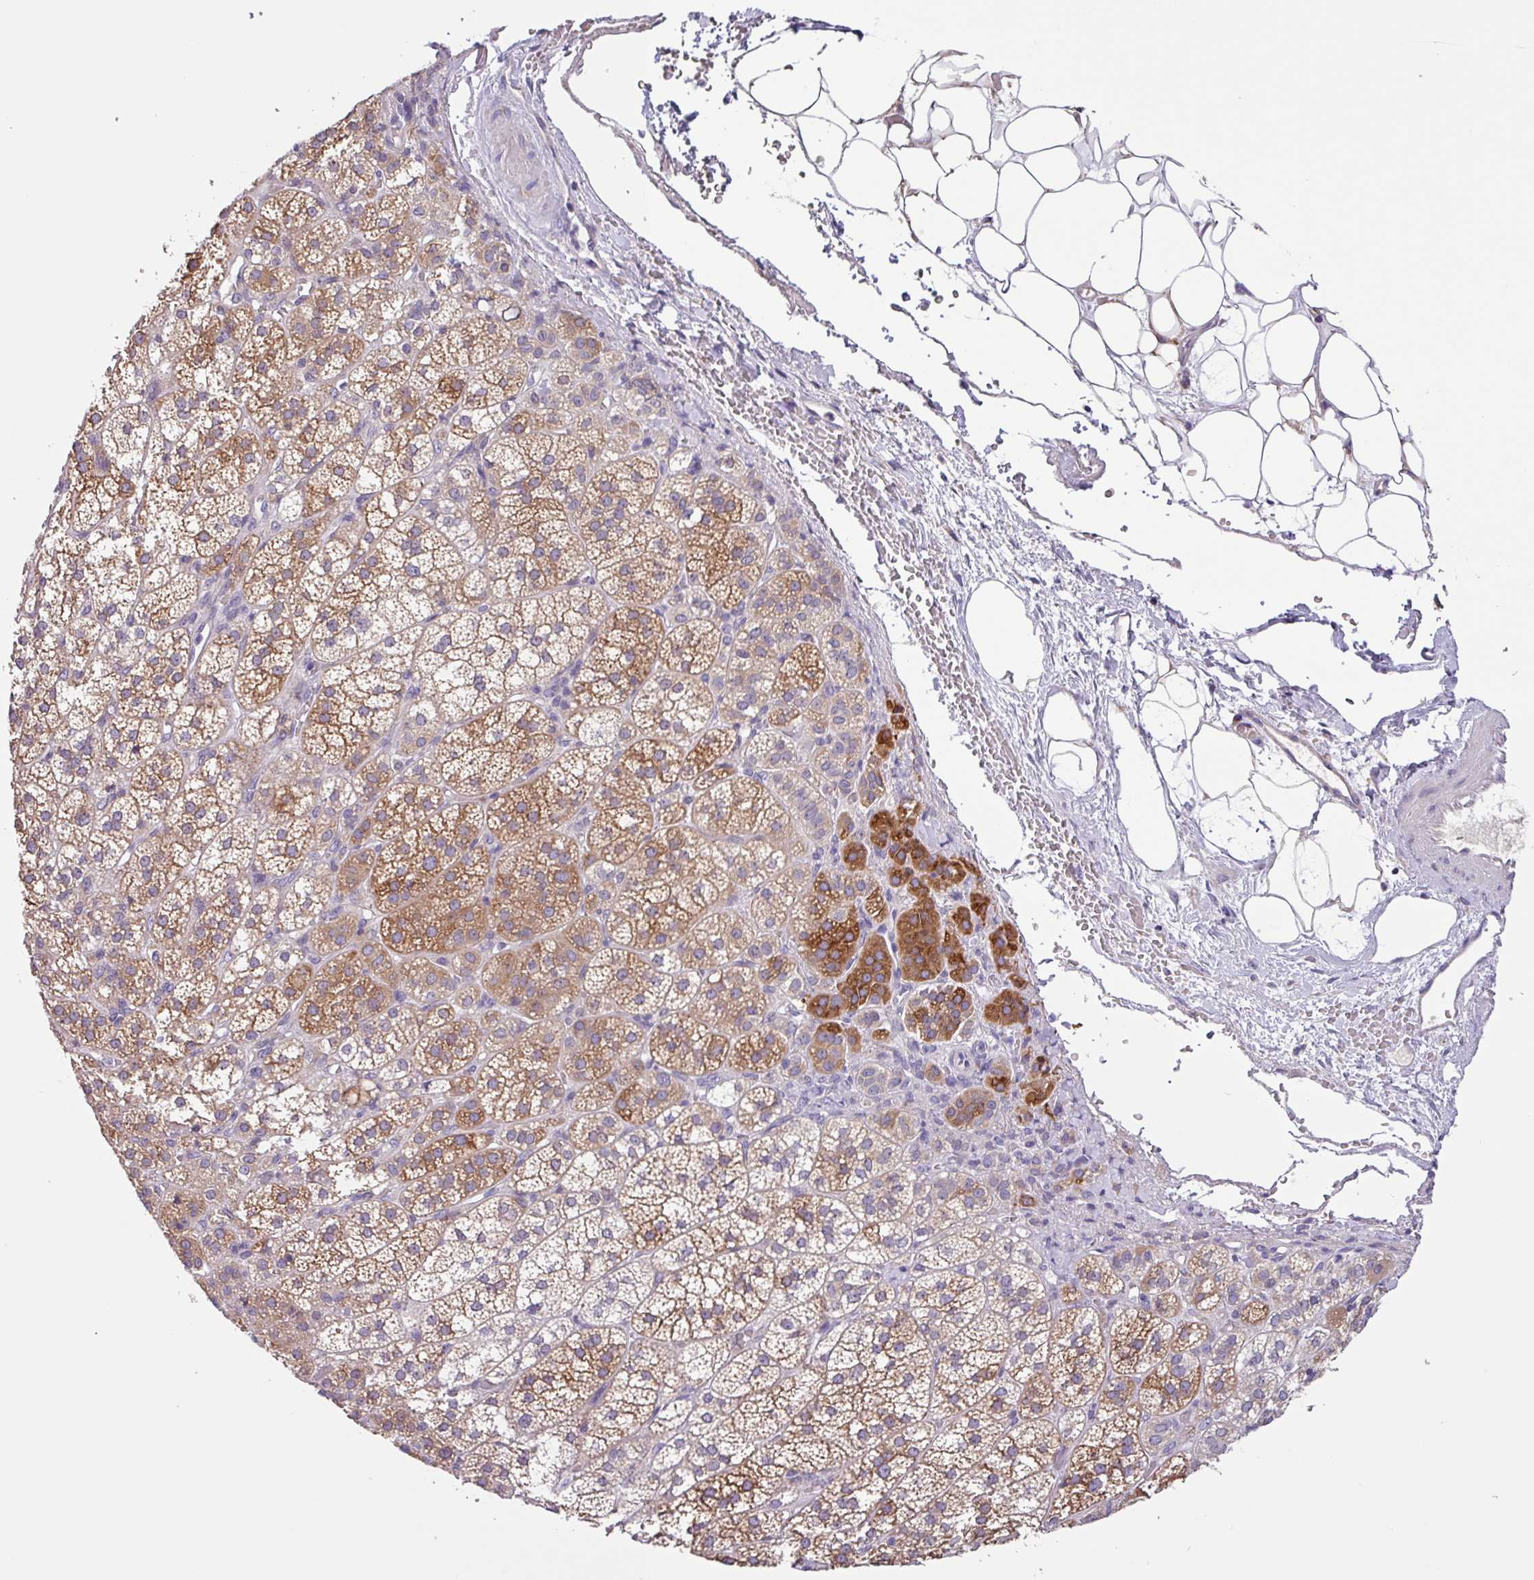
{"staining": {"intensity": "moderate", "quantity": ">75%", "location": "cytoplasmic/membranous"}, "tissue": "adrenal gland", "cell_type": "Glandular cells", "image_type": "normal", "snomed": [{"axis": "morphology", "description": "Normal tissue, NOS"}, {"axis": "topography", "description": "Adrenal gland"}], "caption": "An image showing moderate cytoplasmic/membranous expression in approximately >75% of glandular cells in unremarkable adrenal gland, as visualized by brown immunohistochemical staining.", "gene": "SFTPB", "patient": {"sex": "female", "age": 60}}